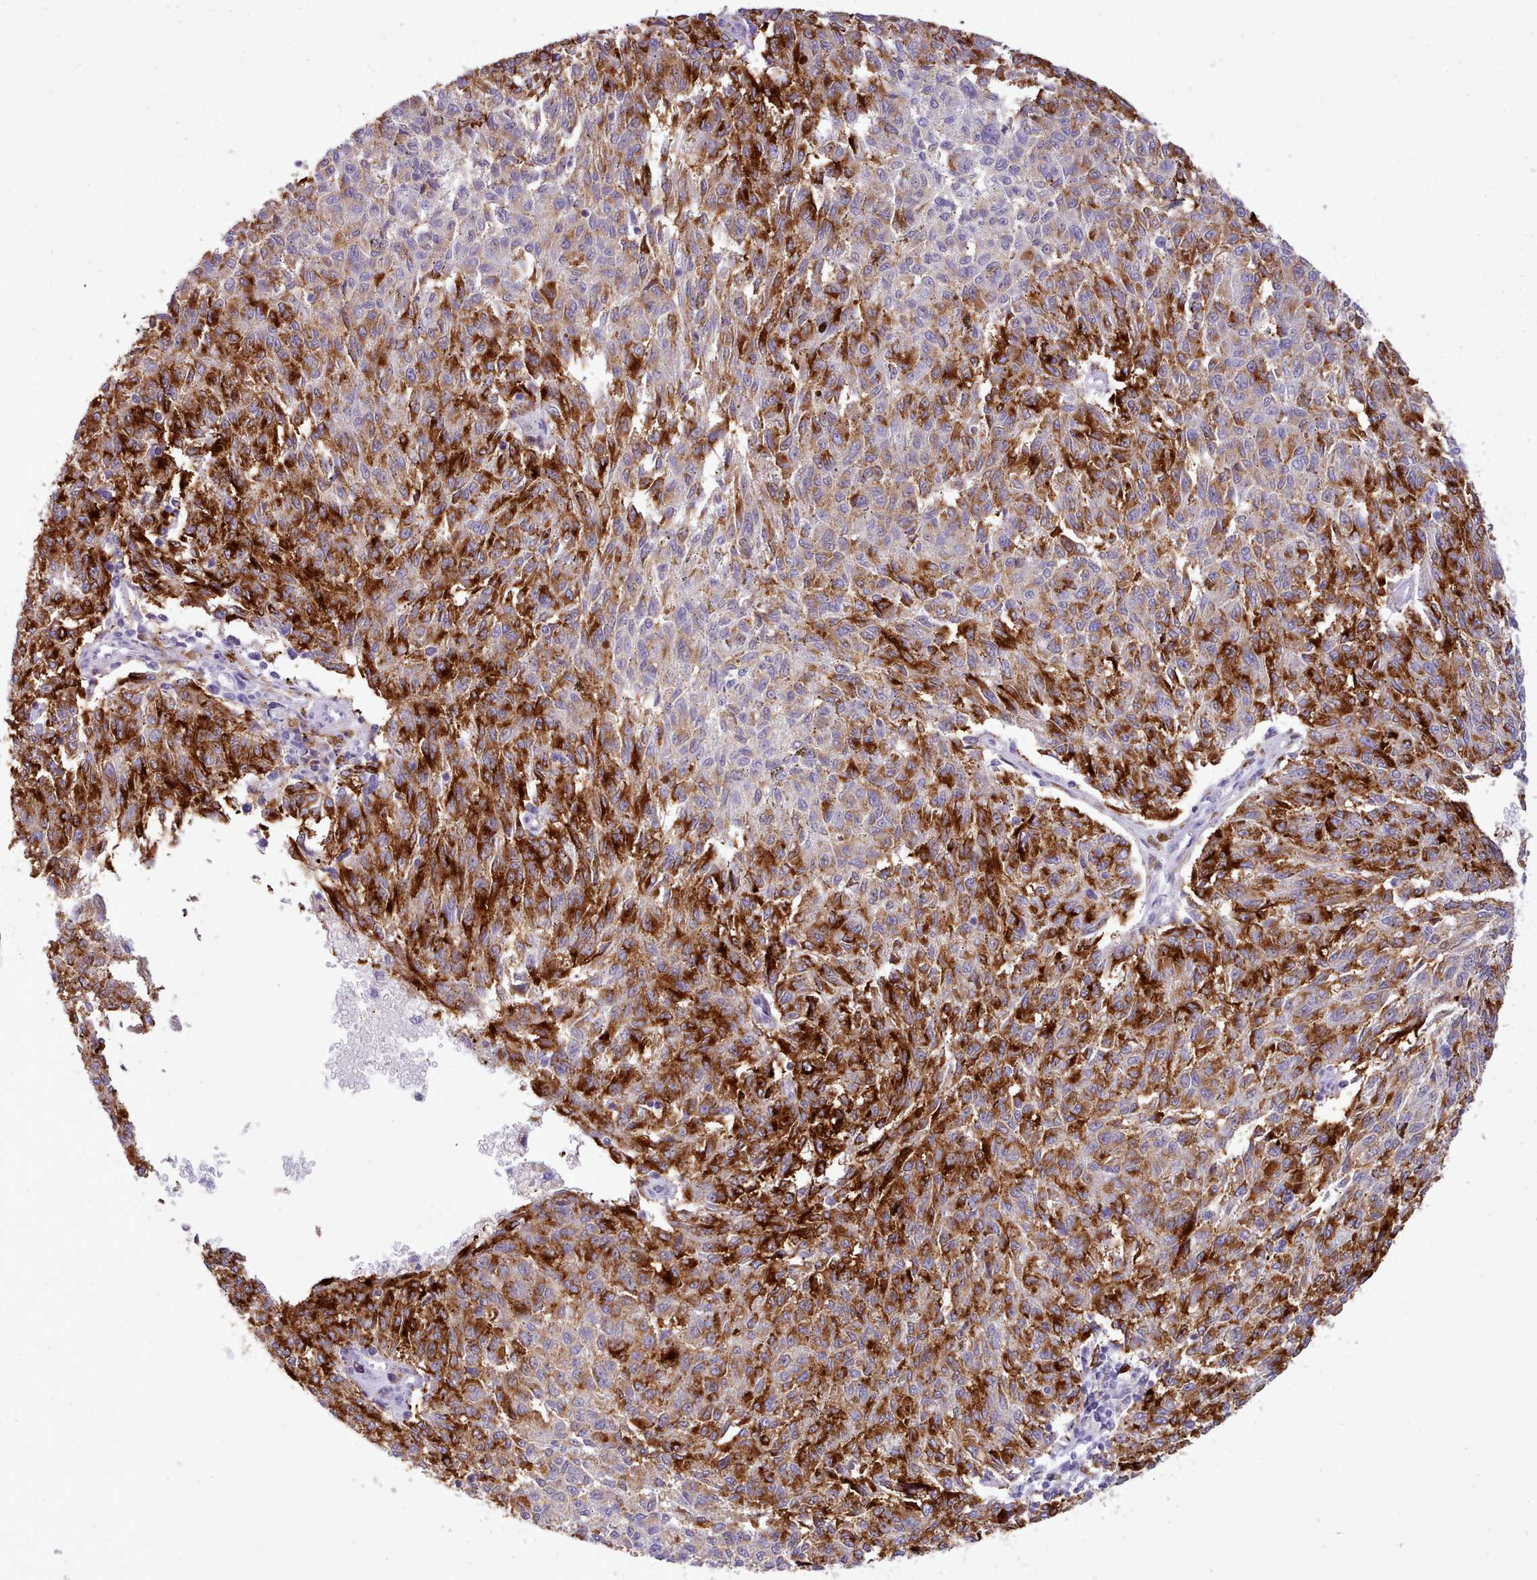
{"staining": {"intensity": "strong", "quantity": "25%-75%", "location": "cytoplasmic/membranous"}, "tissue": "melanoma", "cell_type": "Tumor cells", "image_type": "cancer", "snomed": [{"axis": "morphology", "description": "Malignant melanoma, NOS"}, {"axis": "topography", "description": "Skin"}], "caption": "This image displays immunohistochemistry staining of human melanoma, with high strong cytoplasmic/membranous staining in about 25%-75% of tumor cells.", "gene": "CYP2A13", "patient": {"sex": "female", "age": 72}}